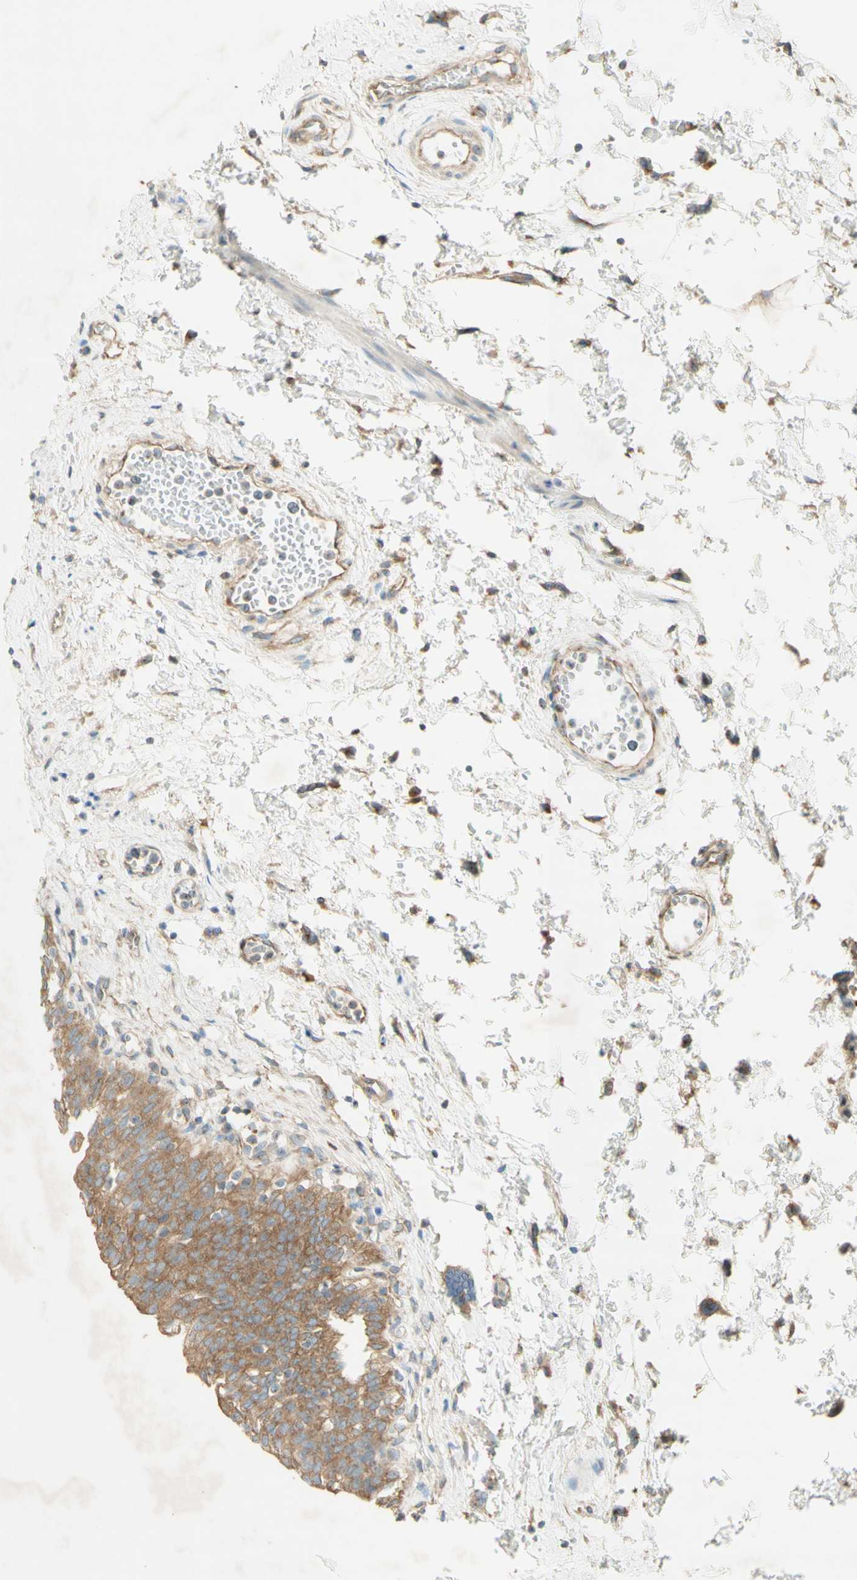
{"staining": {"intensity": "moderate", "quantity": ">75%", "location": "cytoplasmic/membranous"}, "tissue": "urinary bladder", "cell_type": "Urothelial cells", "image_type": "normal", "snomed": [{"axis": "morphology", "description": "Normal tissue, NOS"}, {"axis": "topography", "description": "Urinary bladder"}], "caption": "Urinary bladder stained with immunohistochemistry exhibits moderate cytoplasmic/membranous staining in about >75% of urothelial cells. Ihc stains the protein of interest in brown and the nuclei are stained blue.", "gene": "DYNC1H1", "patient": {"sex": "male", "age": 55}}